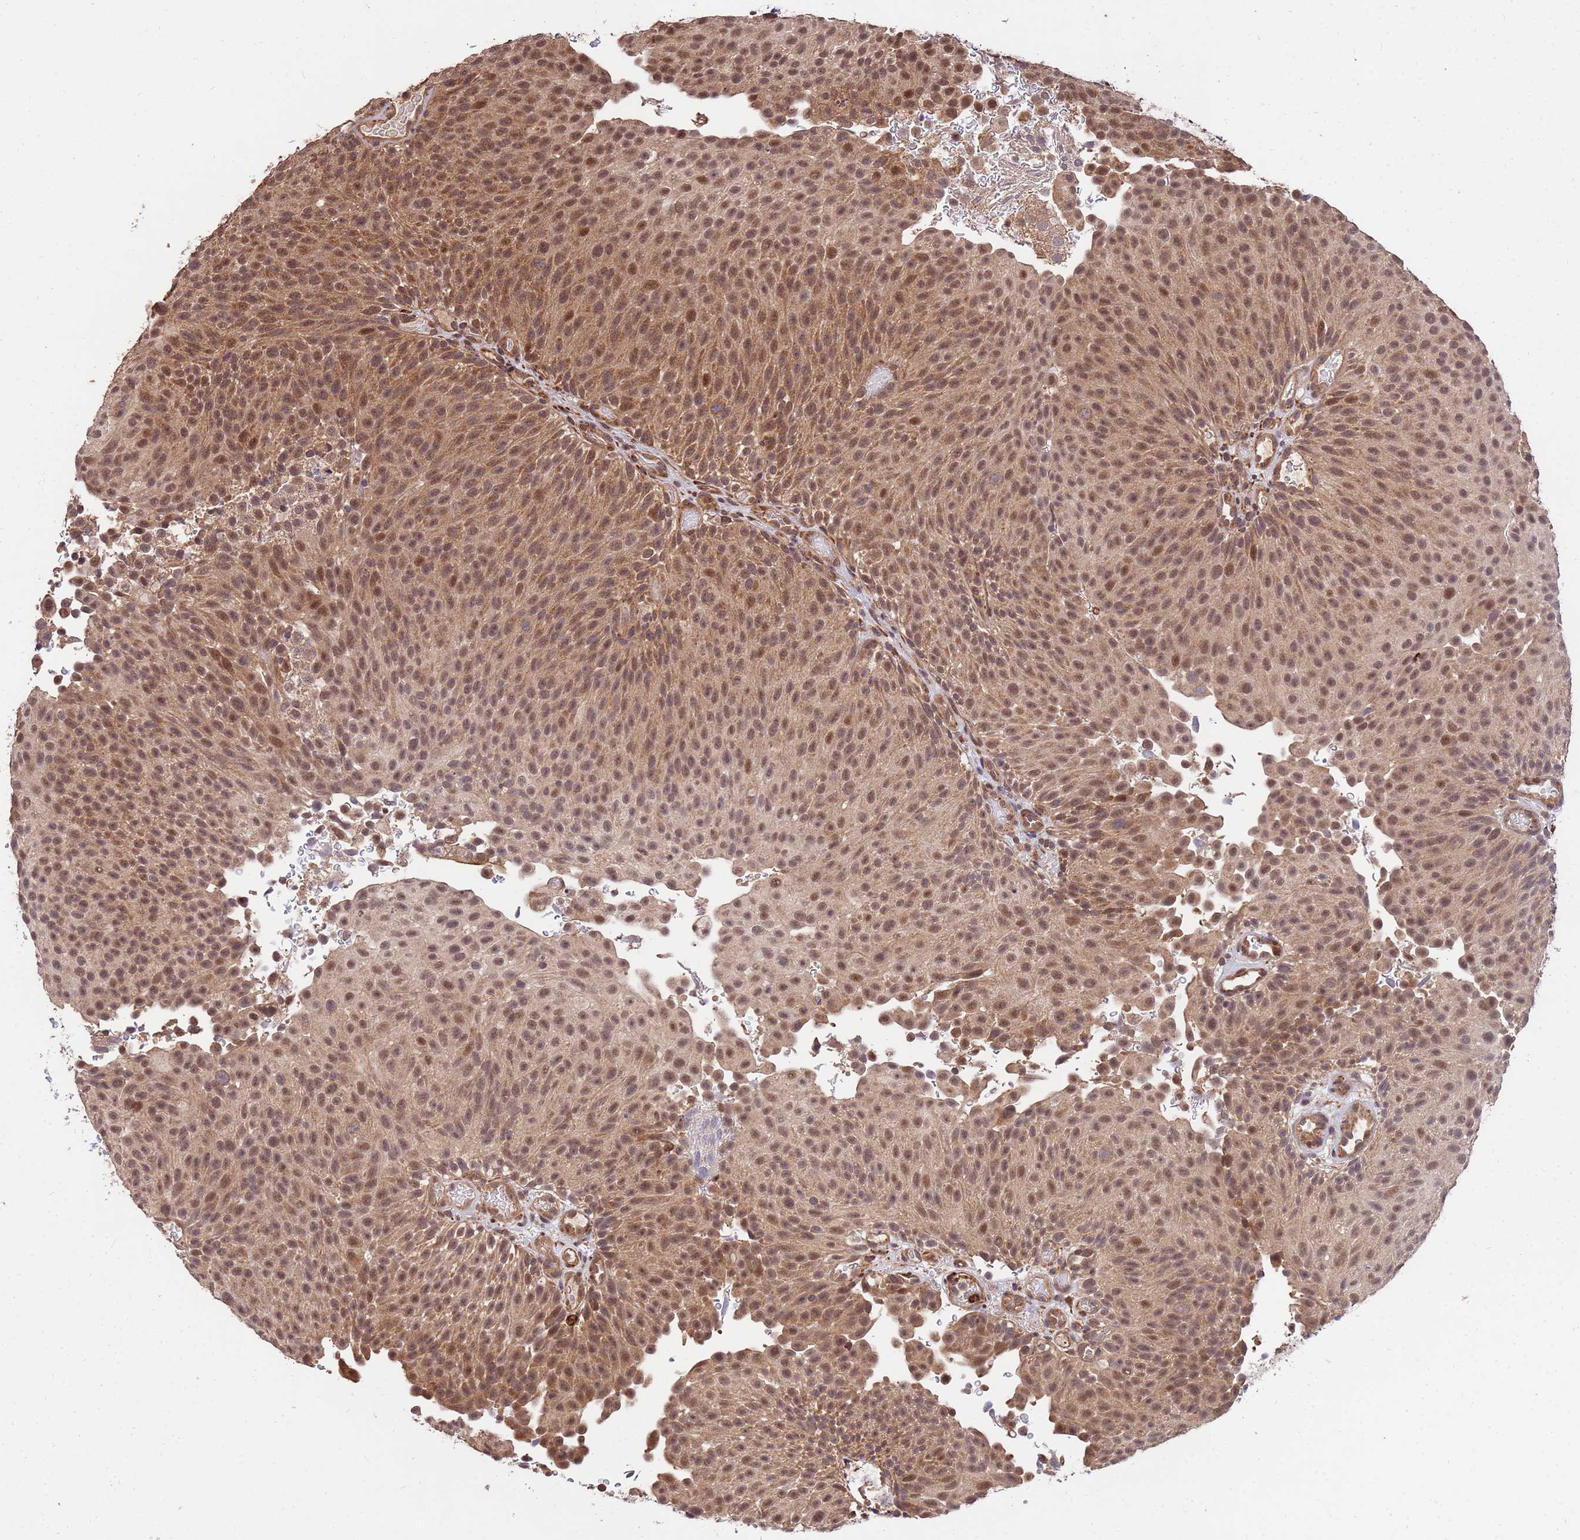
{"staining": {"intensity": "moderate", "quantity": ">75%", "location": "cytoplasmic/membranous,nuclear"}, "tissue": "urothelial cancer", "cell_type": "Tumor cells", "image_type": "cancer", "snomed": [{"axis": "morphology", "description": "Urothelial carcinoma, Low grade"}, {"axis": "topography", "description": "Urinary bladder"}], "caption": "Tumor cells display medium levels of moderate cytoplasmic/membranous and nuclear expression in approximately >75% of cells in urothelial carcinoma (low-grade).", "gene": "ZNF619", "patient": {"sex": "male", "age": 78}}